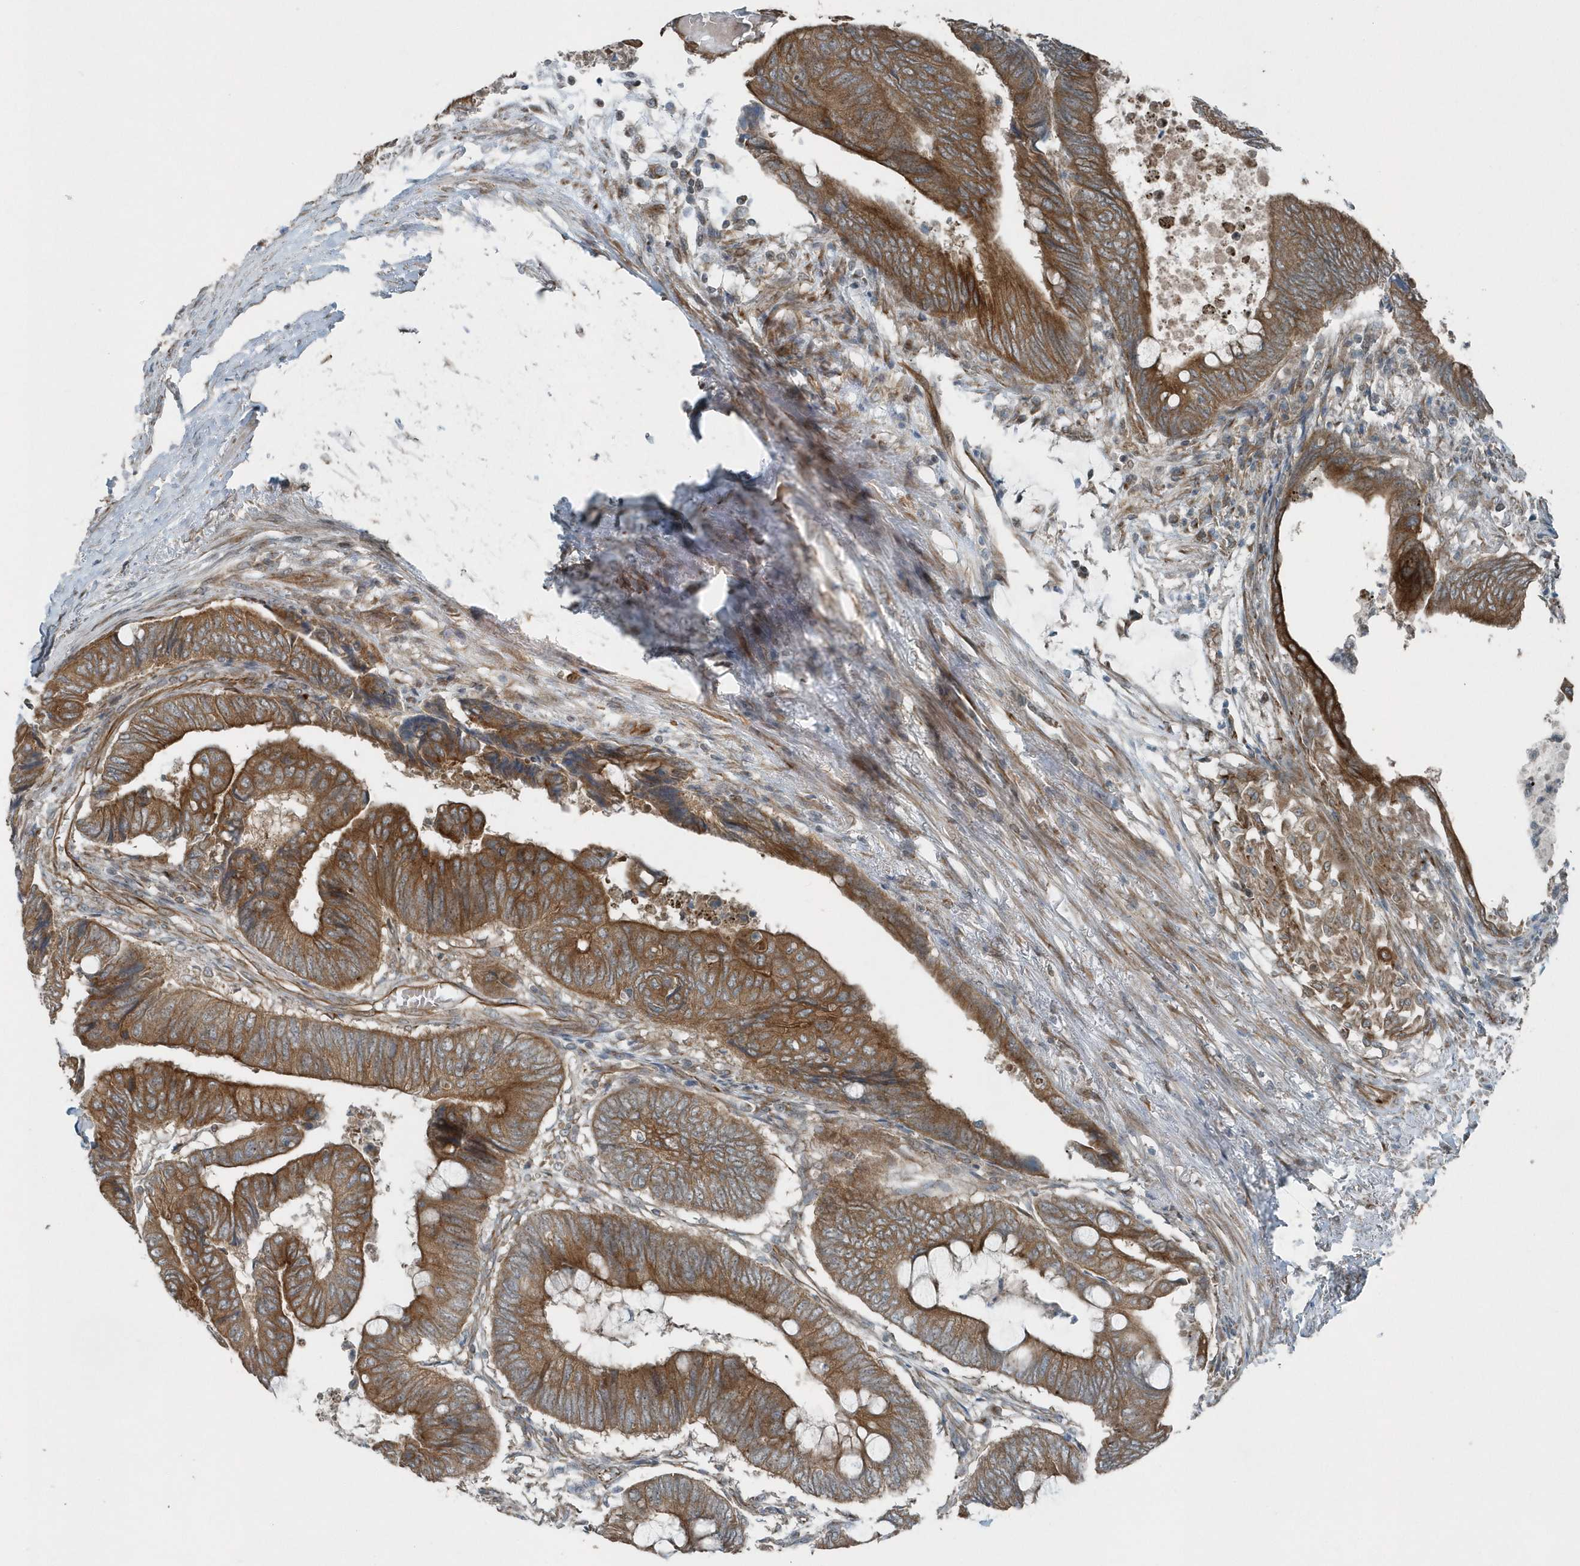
{"staining": {"intensity": "moderate", "quantity": ">75%", "location": "cytoplasmic/membranous"}, "tissue": "colorectal cancer", "cell_type": "Tumor cells", "image_type": "cancer", "snomed": [{"axis": "morphology", "description": "Normal tissue, NOS"}, {"axis": "morphology", "description": "Adenocarcinoma, NOS"}, {"axis": "topography", "description": "Rectum"}, {"axis": "topography", "description": "Peripheral nerve tissue"}], "caption": "Approximately >75% of tumor cells in colorectal adenocarcinoma exhibit moderate cytoplasmic/membranous protein expression as visualized by brown immunohistochemical staining.", "gene": "GCC2", "patient": {"sex": "male", "age": 92}}